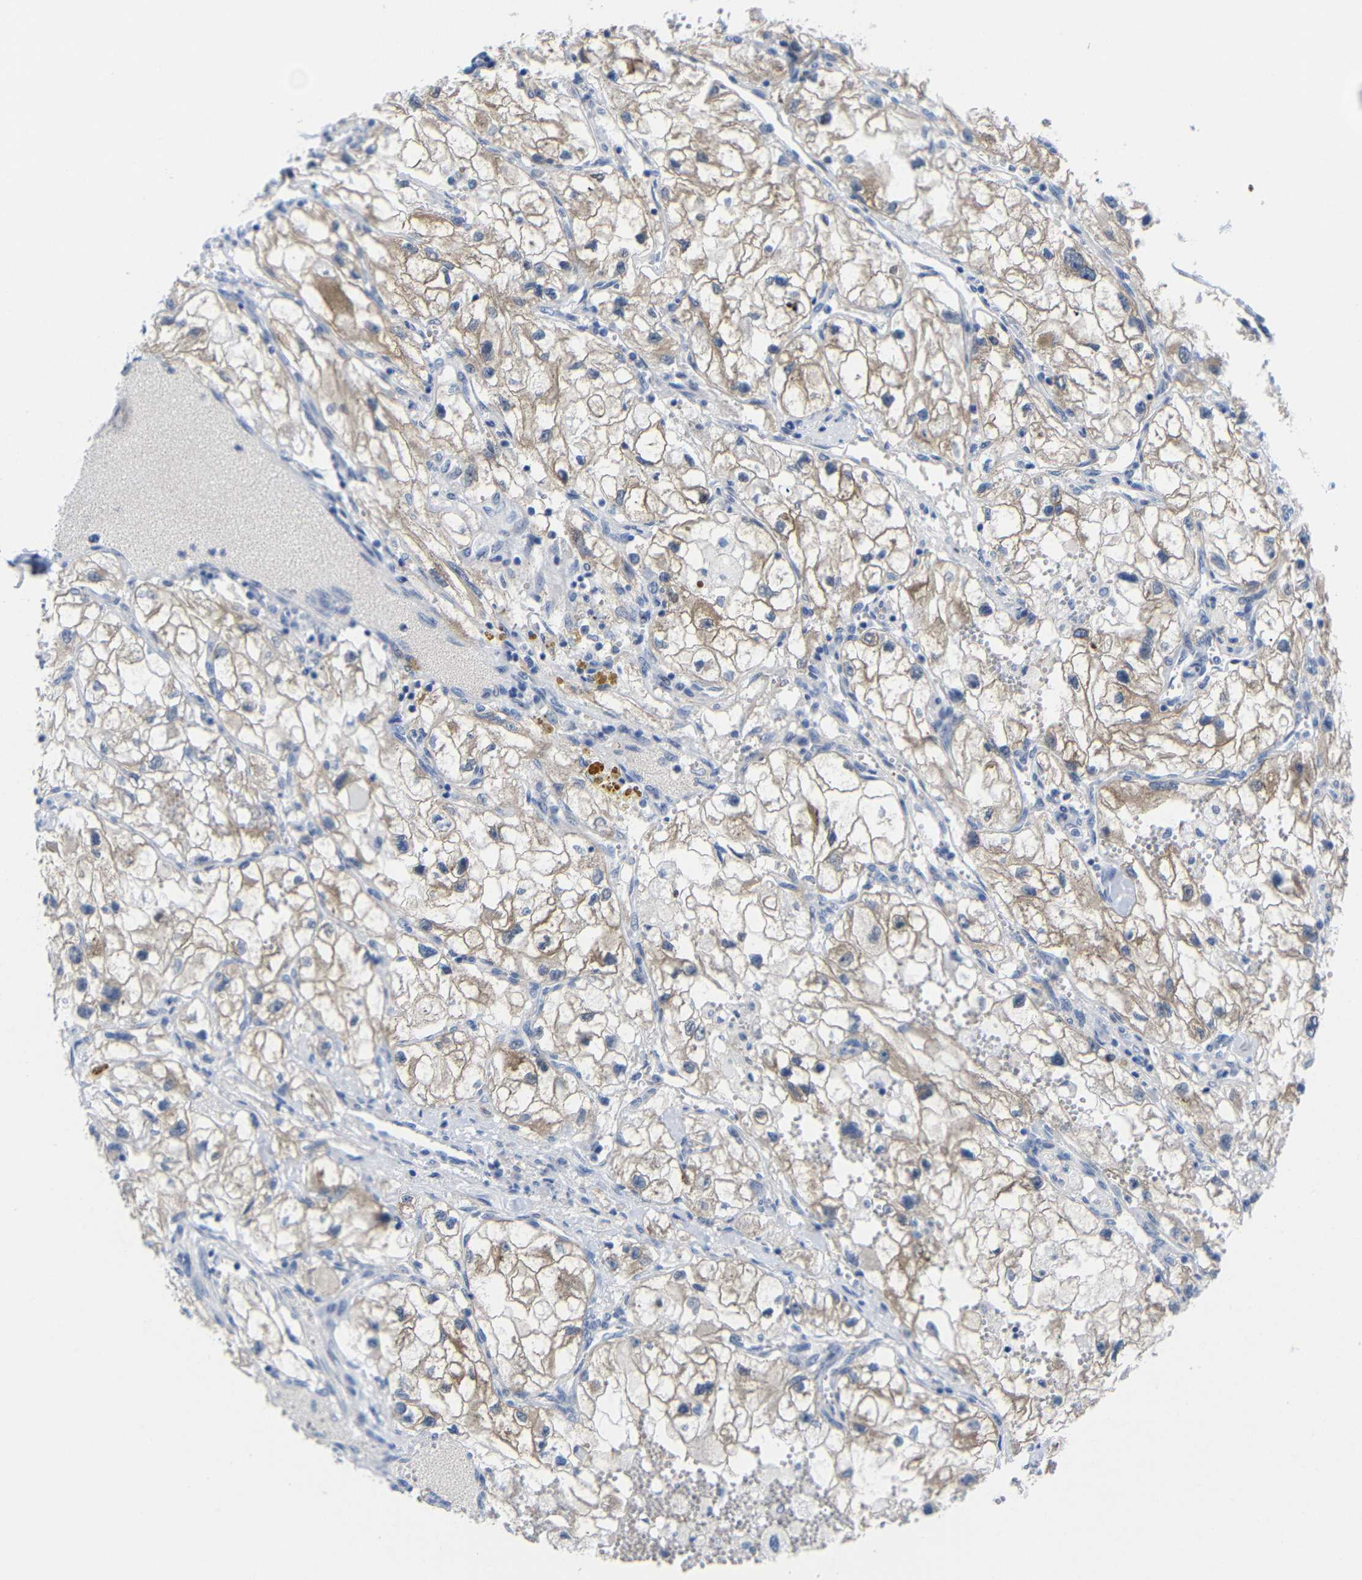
{"staining": {"intensity": "weak", "quantity": ">75%", "location": "cytoplasmic/membranous"}, "tissue": "renal cancer", "cell_type": "Tumor cells", "image_type": "cancer", "snomed": [{"axis": "morphology", "description": "Adenocarcinoma, NOS"}, {"axis": "topography", "description": "Kidney"}], "caption": "This is an image of immunohistochemistry (IHC) staining of adenocarcinoma (renal), which shows weak staining in the cytoplasmic/membranous of tumor cells.", "gene": "CMTM1", "patient": {"sex": "female", "age": 70}}